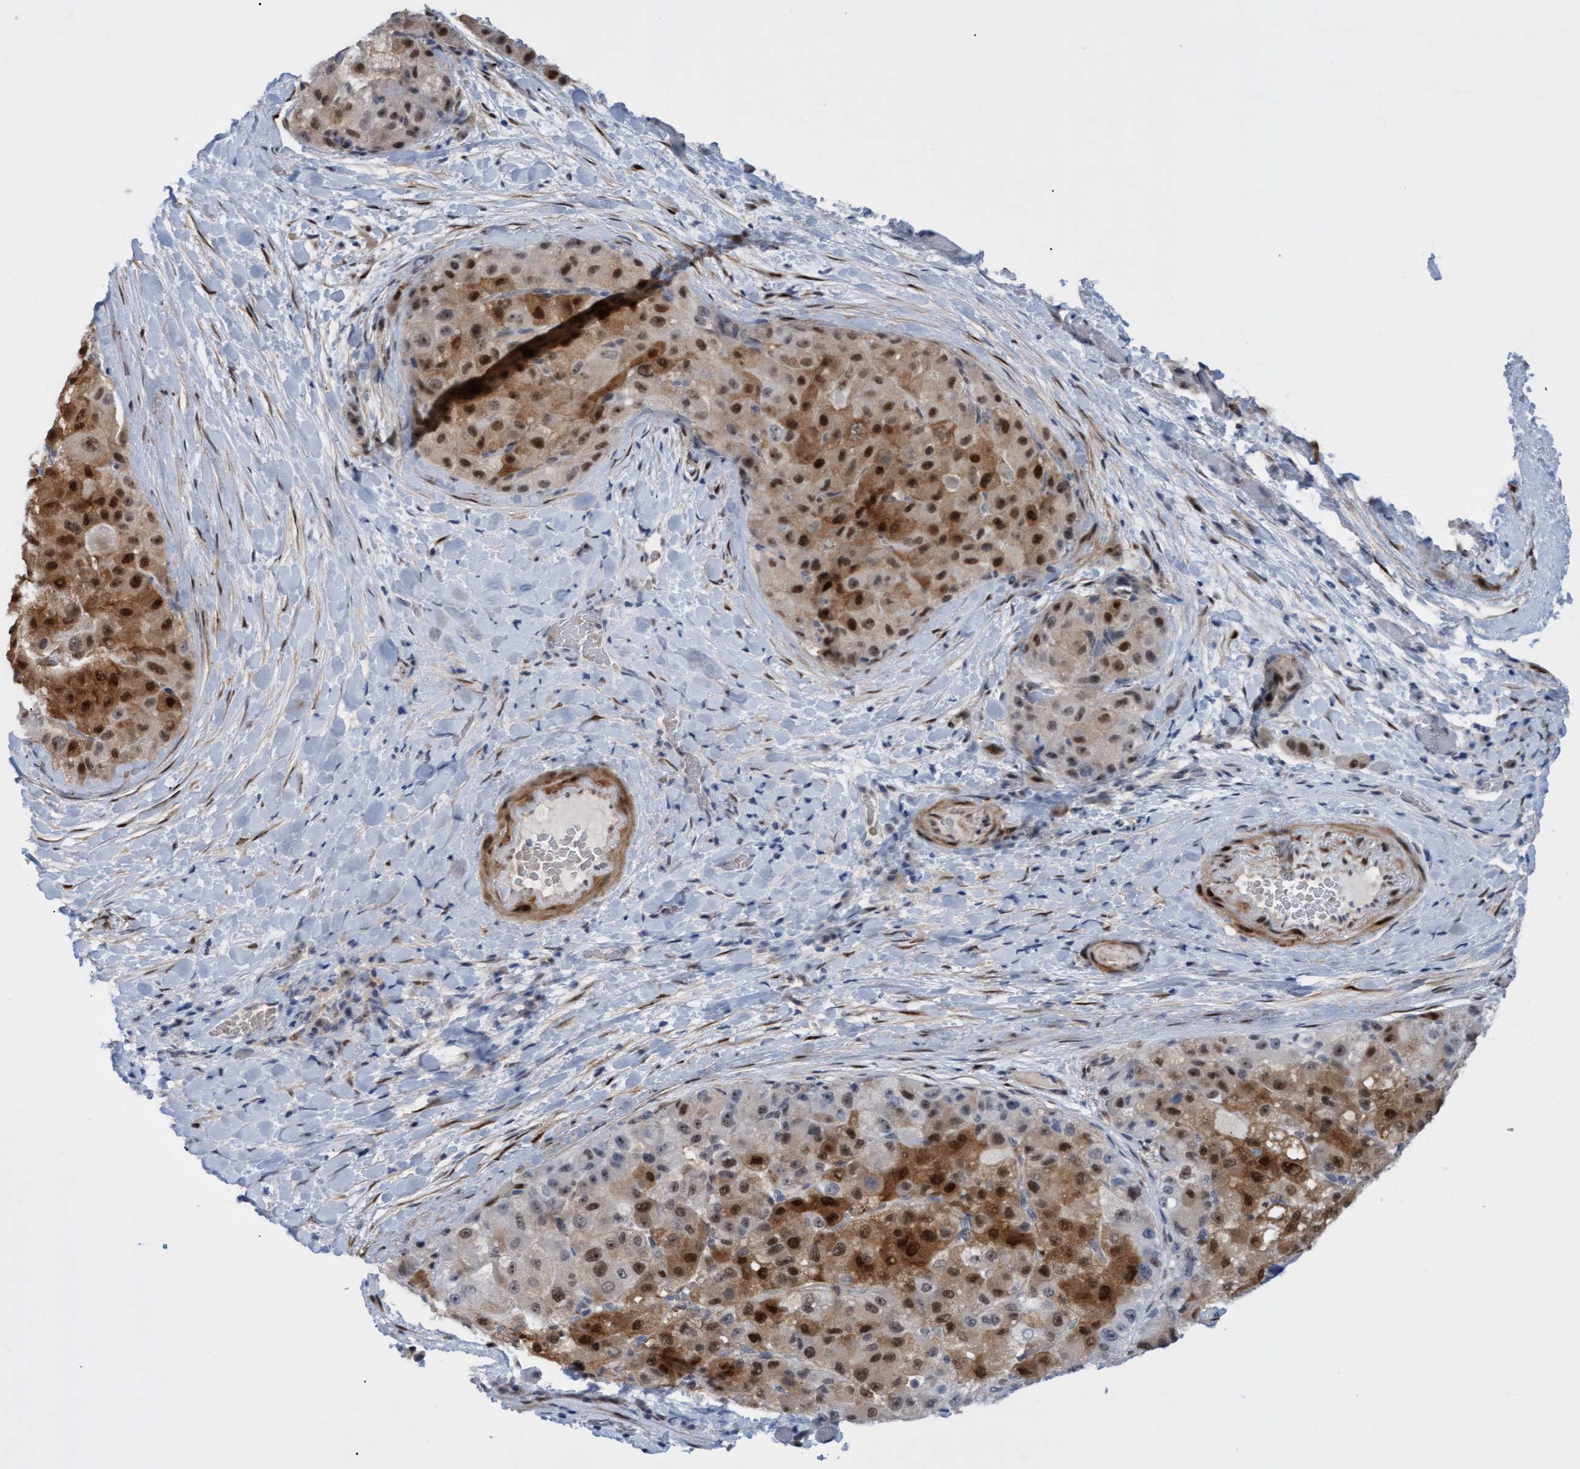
{"staining": {"intensity": "strong", "quantity": ">75%", "location": "cytoplasmic/membranous,nuclear"}, "tissue": "liver cancer", "cell_type": "Tumor cells", "image_type": "cancer", "snomed": [{"axis": "morphology", "description": "Carcinoma, Hepatocellular, NOS"}, {"axis": "topography", "description": "Liver"}], "caption": "Strong cytoplasmic/membranous and nuclear protein staining is seen in about >75% of tumor cells in liver hepatocellular carcinoma. (Stains: DAB (3,3'-diaminobenzidine) in brown, nuclei in blue, Microscopy: brightfield microscopy at high magnification).", "gene": "PINX1", "patient": {"sex": "male", "age": 80}}